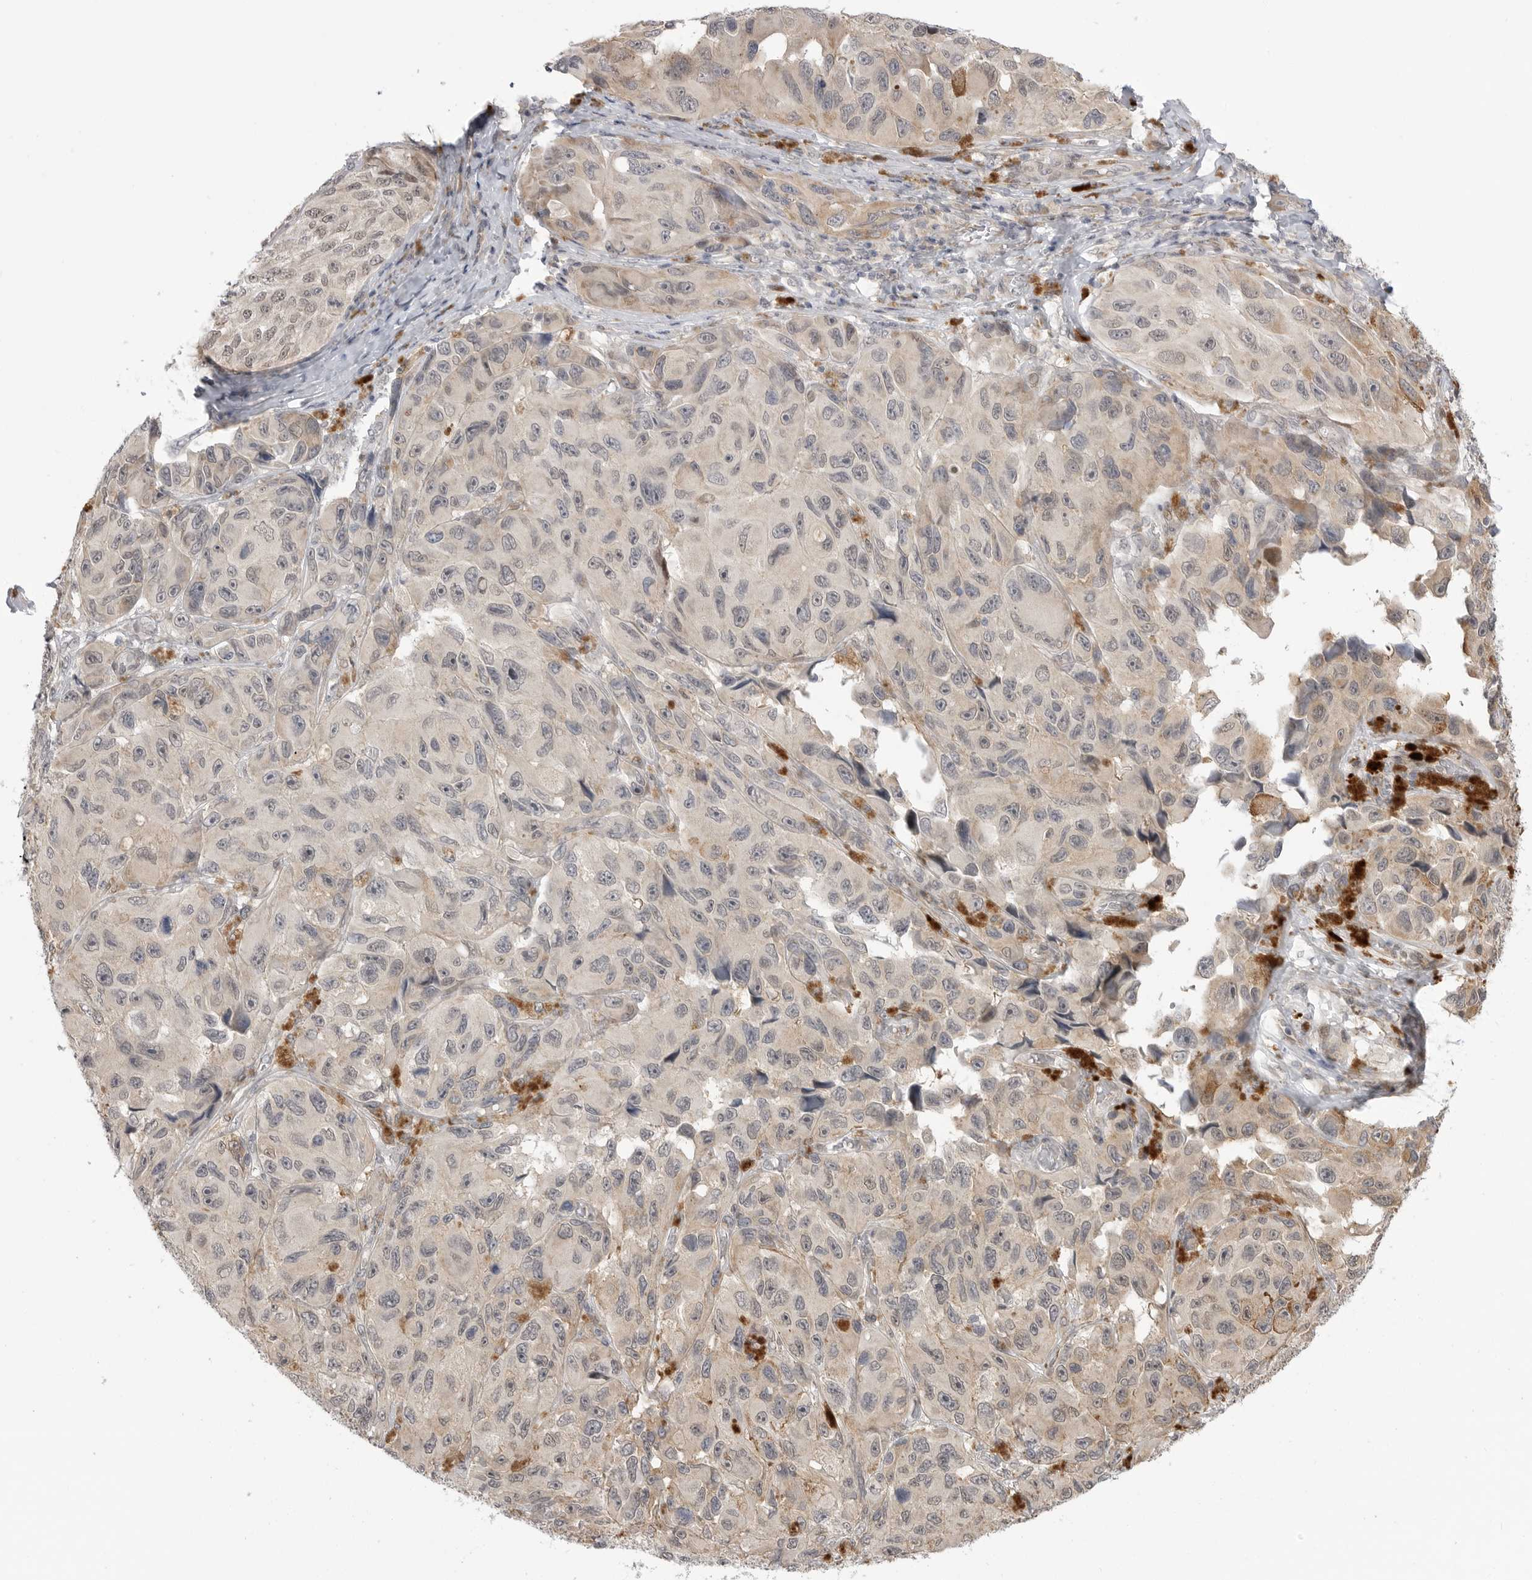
{"staining": {"intensity": "negative", "quantity": "none", "location": "none"}, "tissue": "melanoma", "cell_type": "Tumor cells", "image_type": "cancer", "snomed": [{"axis": "morphology", "description": "Malignant melanoma, NOS"}, {"axis": "topography", "description": "Skin"}], "caption": "Malignant melanoma stained for a protein using immunohistochemistry (IHC) shows no staining tumor cells.", "gene": "GGT6", "patient": {"sex": "female", "age": 73}}